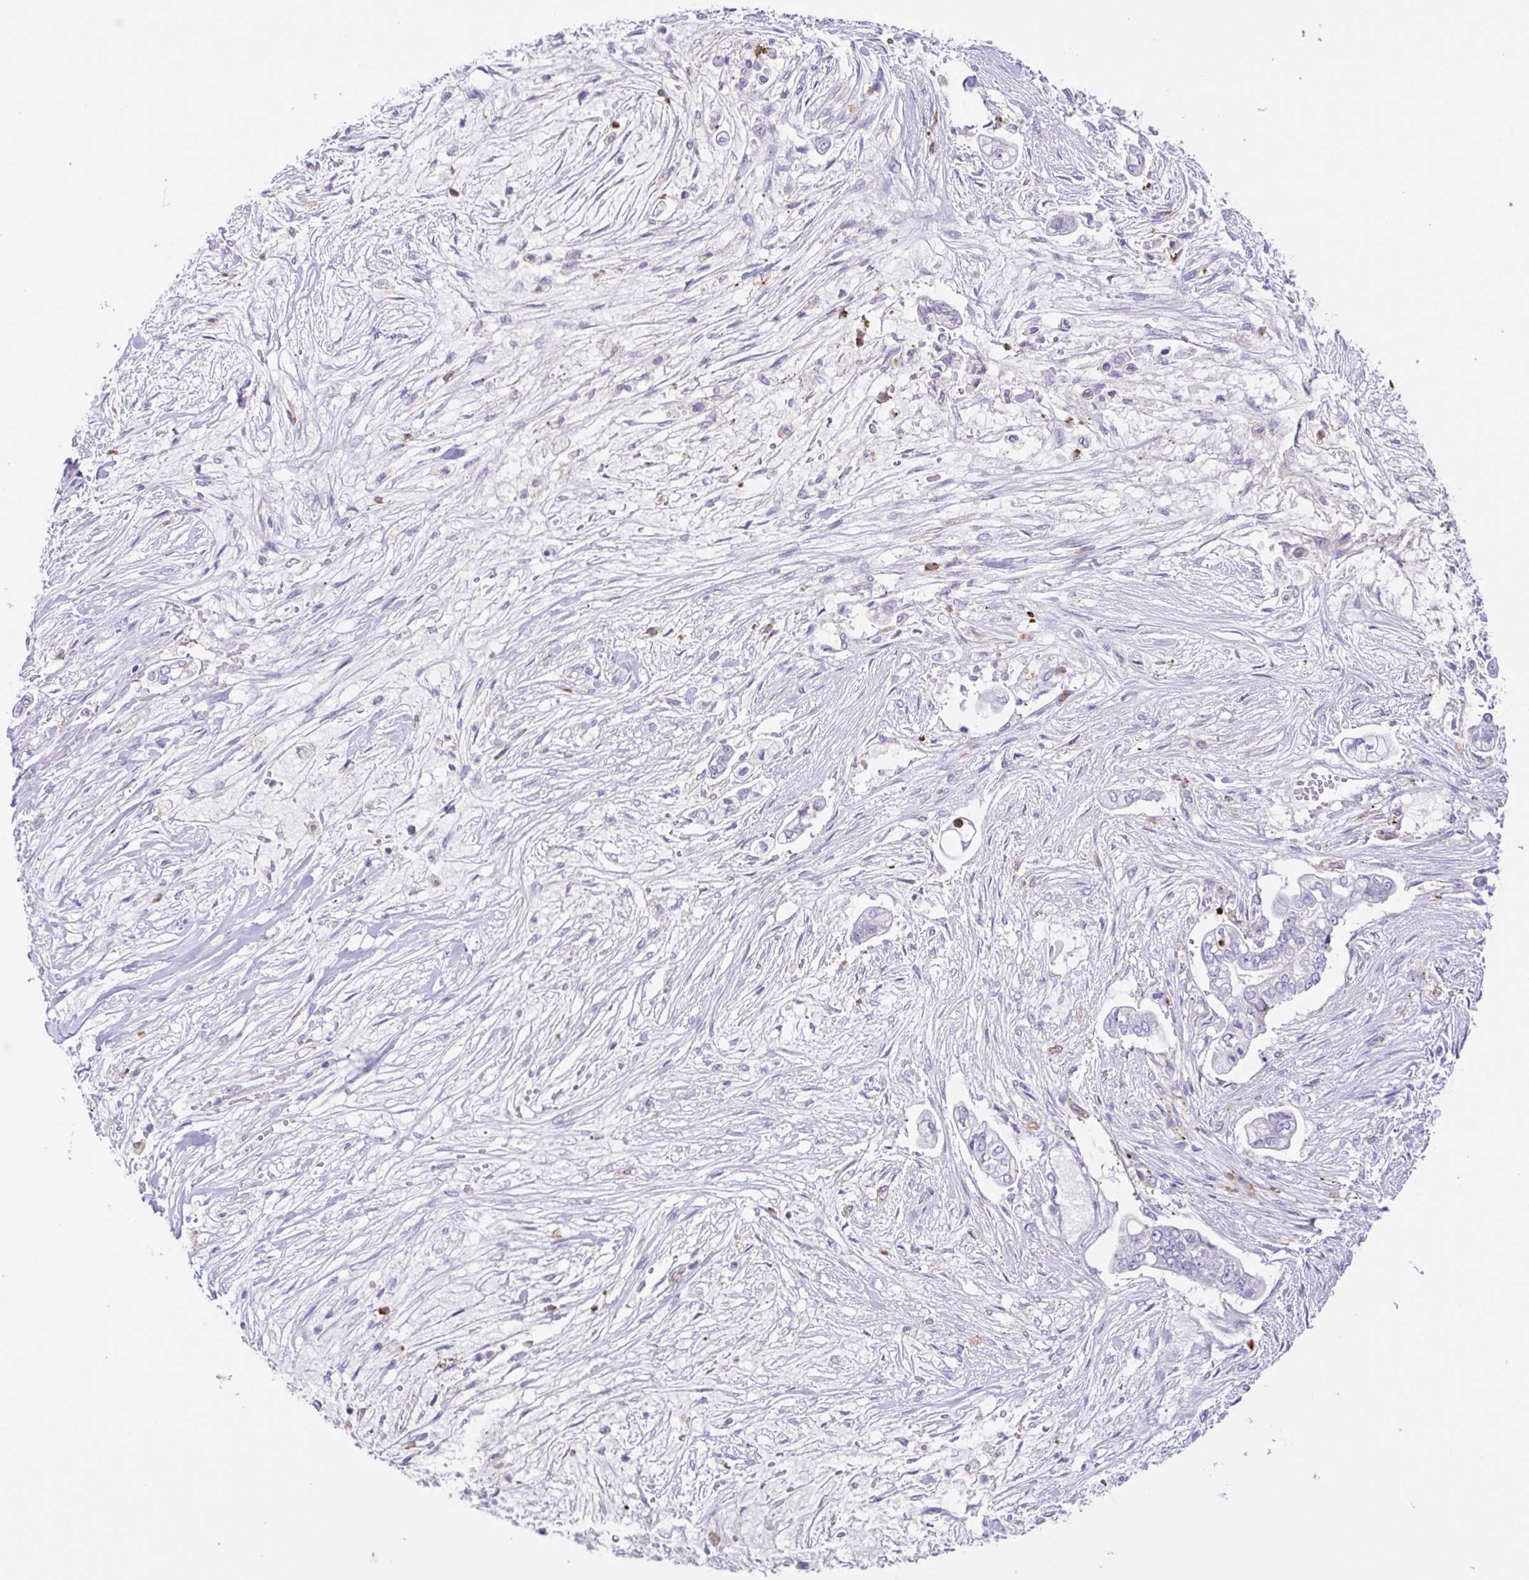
{"staining": {"intensity": "negative", "quantity": "none", "location": "none"}, "tissue": "pancreatic cancer", "cell_type": "Tumor cells", "image_type": "cancer", "snomed": [{"axis": "morphology", "description": "Adenocarcinoma, NOS"}, {"axis": "topography", "description": "Pancreas"}], "caption": "Protein analysis of pancreatic adenocarcinoma demonstrates no significant expression in tumor cells.", "gene": "ARPP21", "patient": {"sex": "female", "age": 69}}